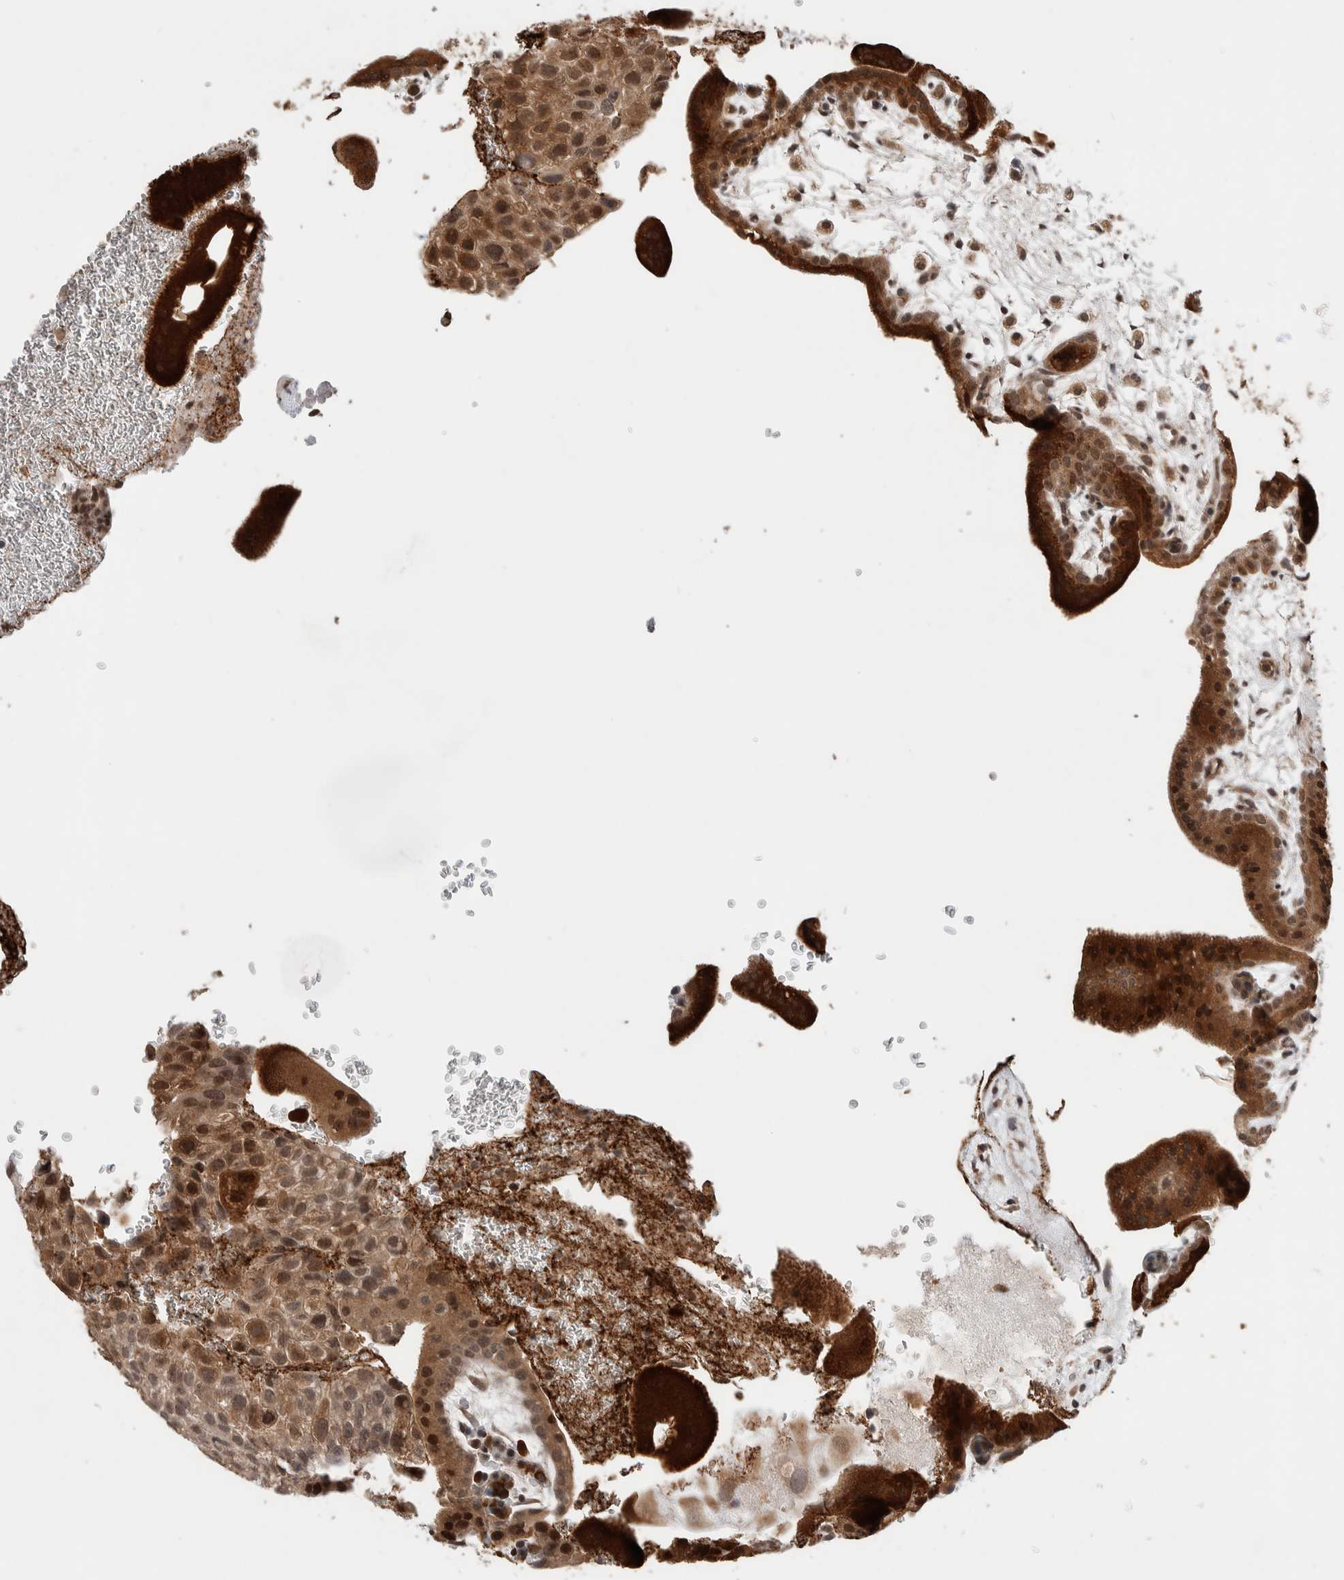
{"staining": {"intensity": "weak", "quantity": ">75%", "location": "cytoplasmic/membranous"}, "tissue": "placenta", "cell_type": "Decidual cells", "image_type": "normal", "snomed": [{"axis": "morphology", "description": "Normal tissue, NOS"}, {"axis": "topography", "description": "Placenta"}], "caption": "A brown stain labels weak cytoplasmic/membranous positivity of a protein in decidual cells of benign human placenta. (Brightfield microscopy of DAB IHC at high magnification).", "gene": "KCNK1", "patient": {"sex": "female", "age": 35}}